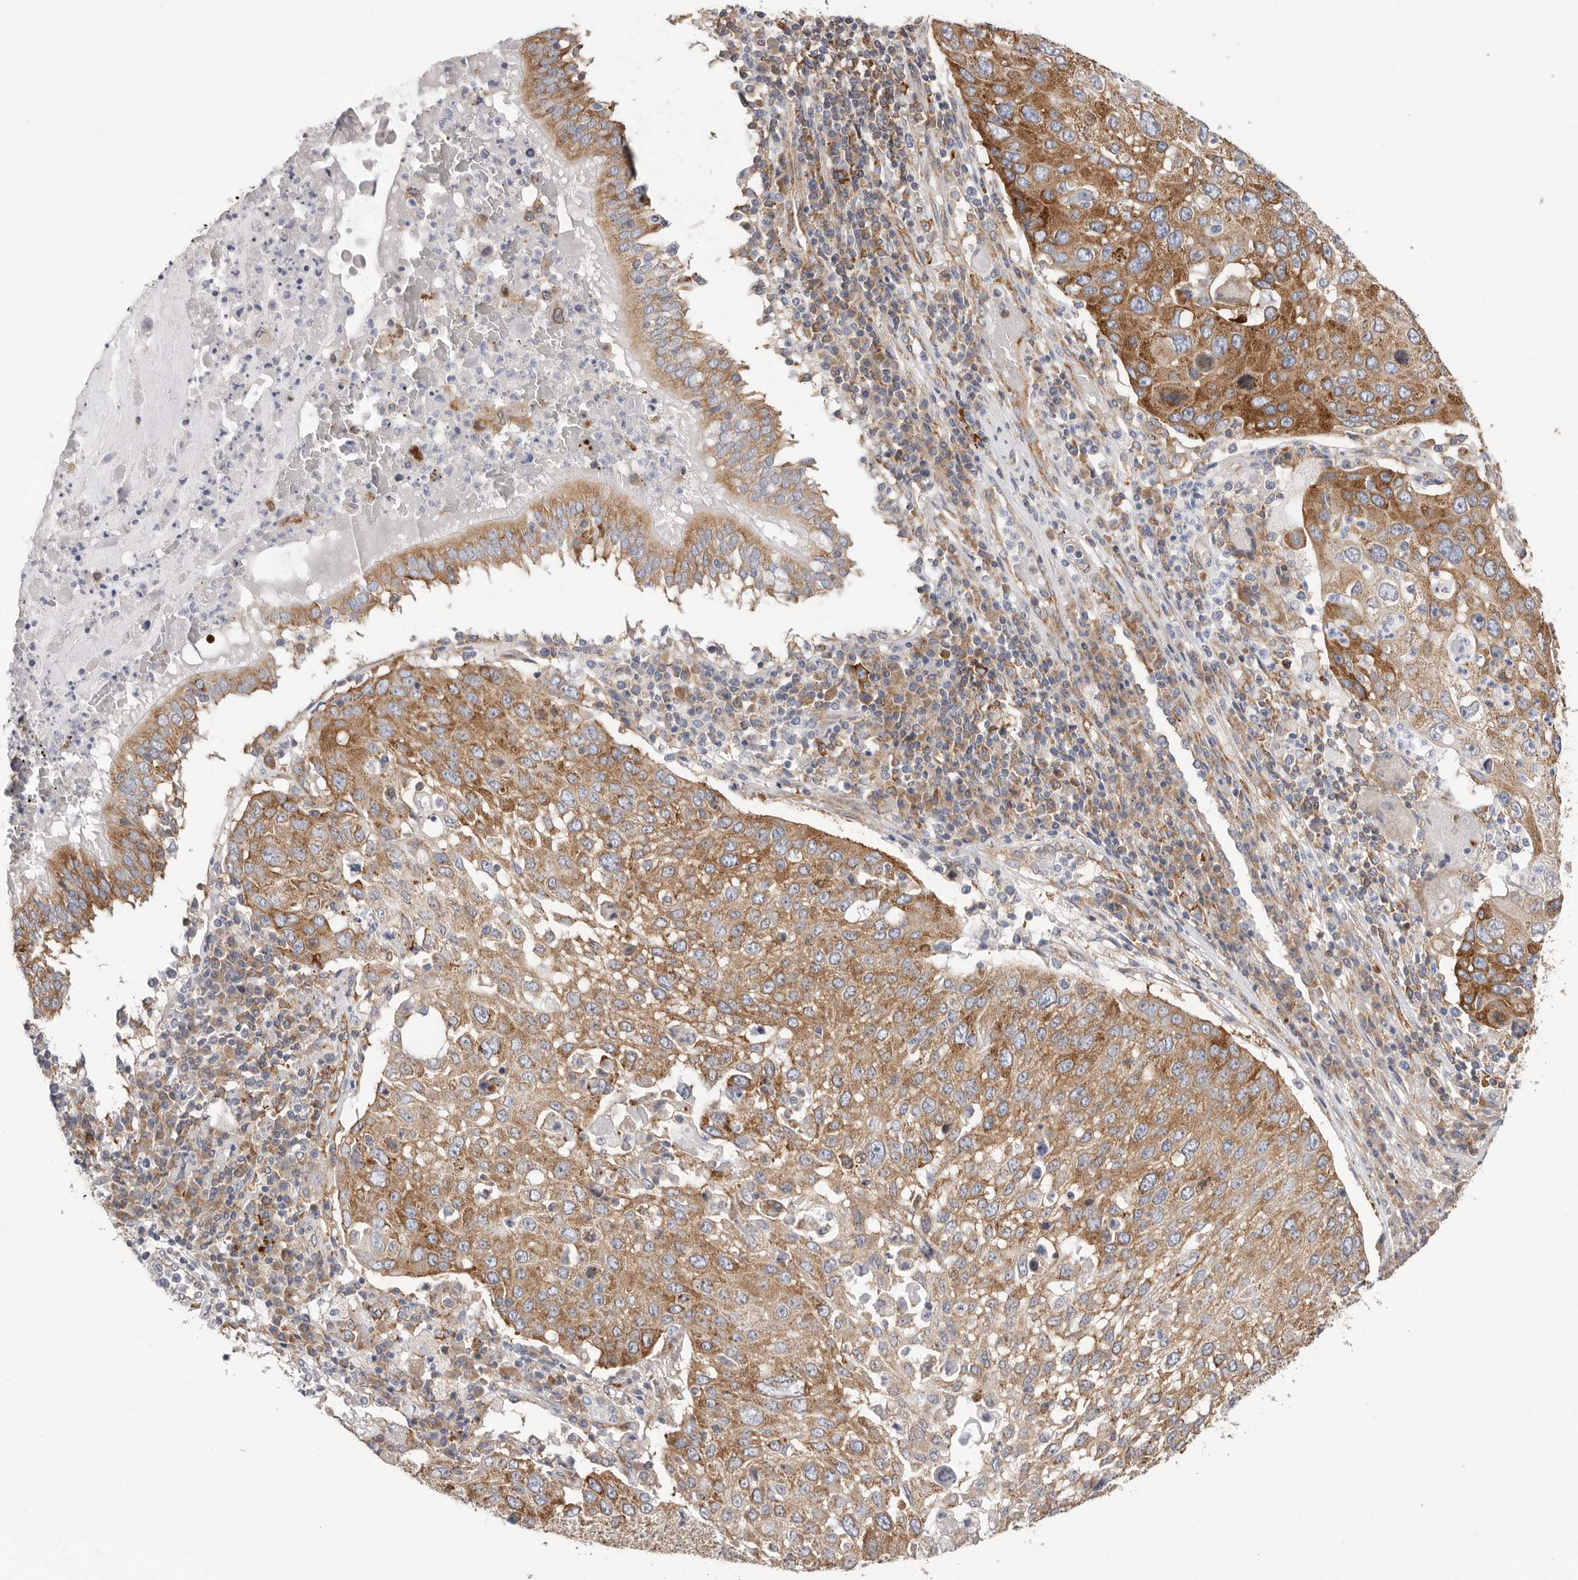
{"staining": {"intensity": "moderate", "quantity": ">75%", "location": "cytoplasmic/membranous"}, "tissue": "lung cancer", "cell_type": "Tumor cells", "image_type": "cancer", "snomed": [{"axis": "morphology", "description": "Squamous cell carcinoma, NOS"}, {"axis": "topography", "description": "Lung"}], "caption": "Brown immunohistochemical staining in human lung cancer reveals moderate cytoplasmic/membranous staining in about >75% of tumor cells. The protein is stained brown, and the nuclei are stained in blue (DAB (3,3'-diaminobenzidine) IHC with brightfield microscopy, high magnification).", "gene": "SERBP1", "patient": {"sex": "male", "age": 65}}